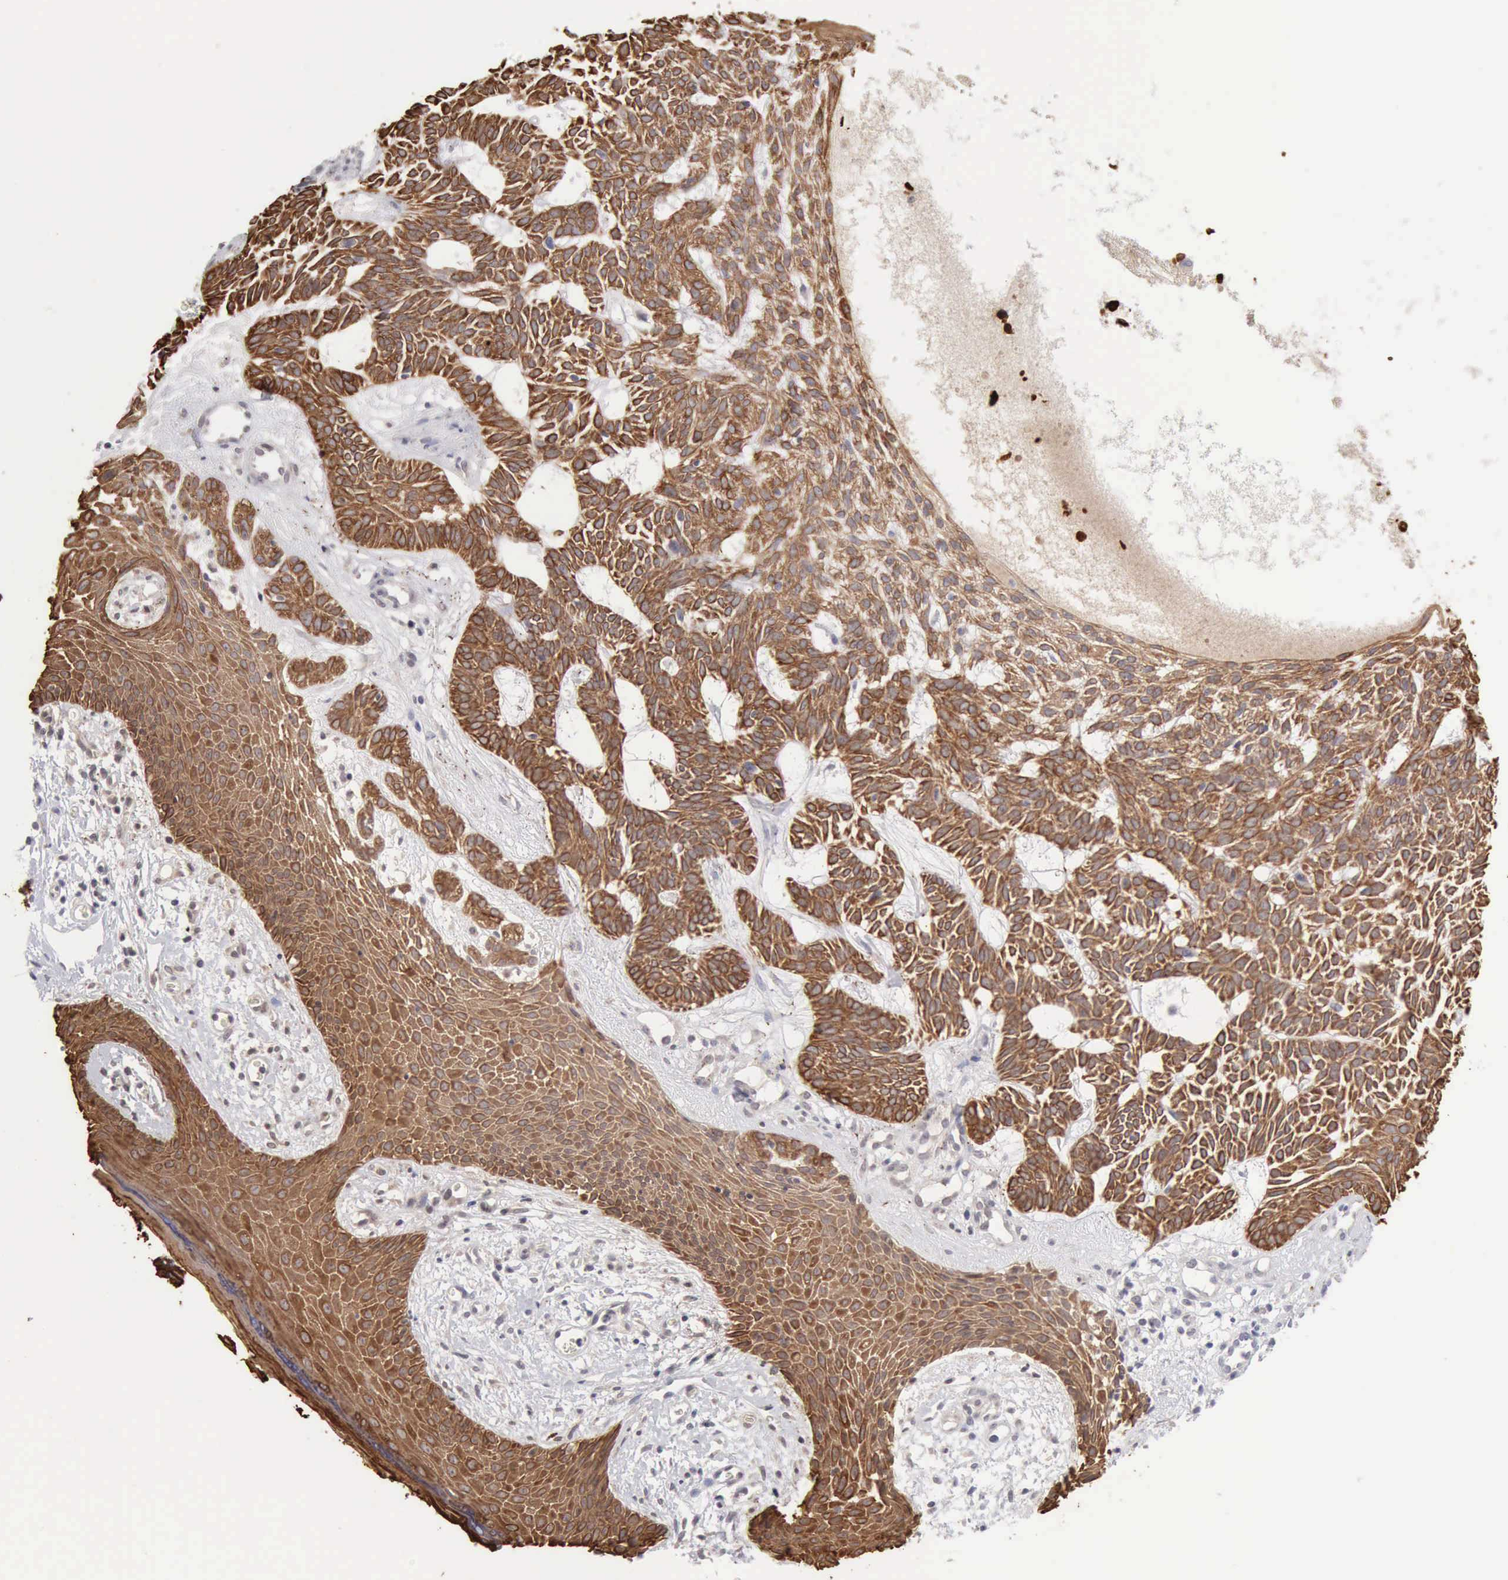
{"staining": {"intensity": "strong", "quantity": ">75%", "location": "cytoplasmic/membranous"}, "tissue": "skin cancer", "cell_type": "Tumor cells", "image_type": "cancer", "snomed": [{"axis": "morphology", "description": "Basal cell carcinoma"}, {"axis": "topography", "description": "Skin"}], "caption": "IHC of skin basal cell carcinoma shows high levels of strong cytoplasmic/membranous expression in about >75% of tumor cells.", "gene": "KRT5", "patient": {"sex": "male", "age": 75}}